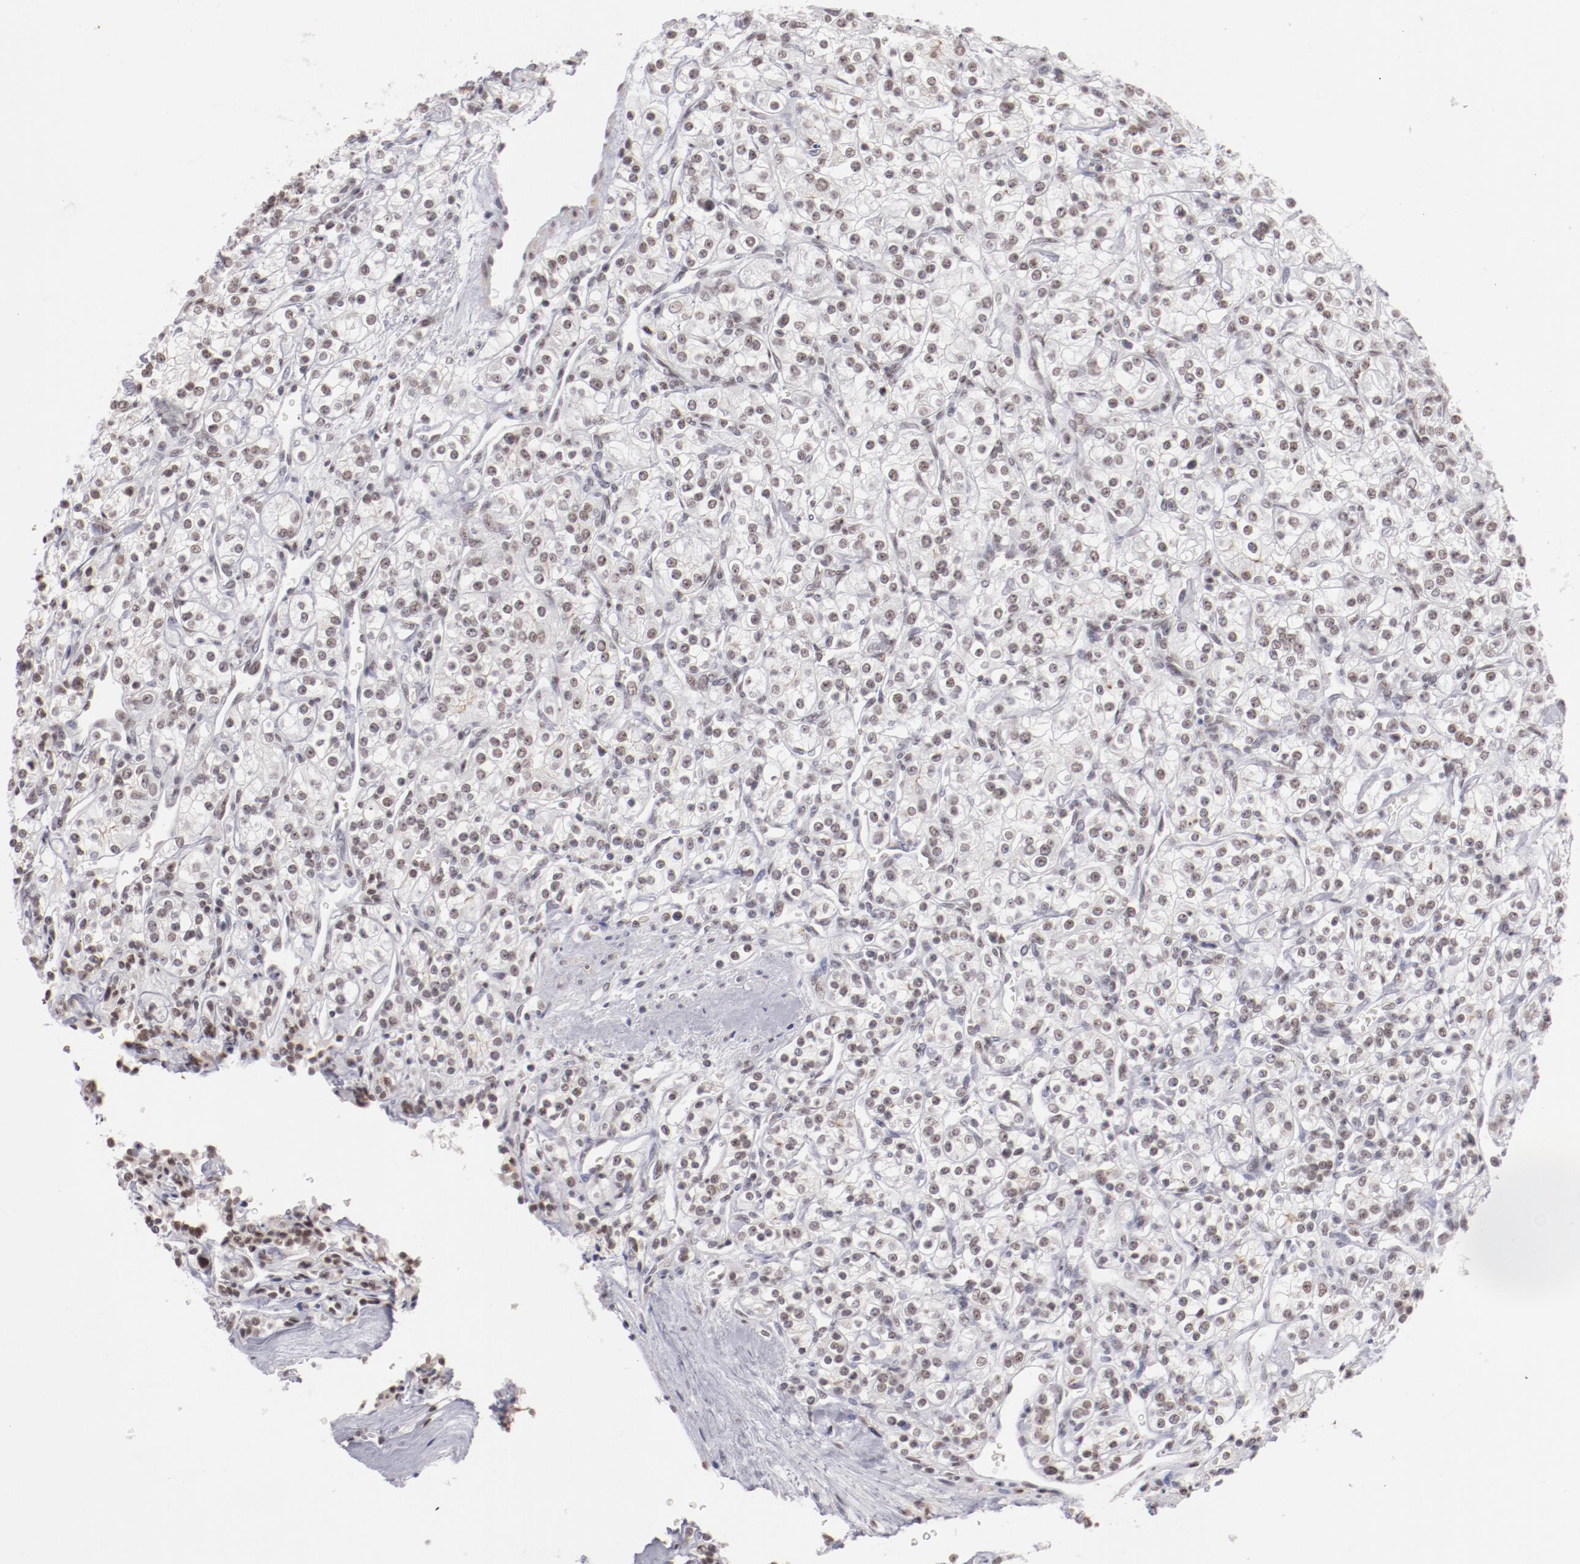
{"staining": {"intensity": "weak", "quantity": ">75%", "location": "nuclear"}, "tissue": "renal cancer", "cell_type": "Tumor cells", "image_type": "cancer", "snomed": [{"axis": "morphology", "description": "Adenocarcinoma, NOS"}, {"axis": "topography", "description": "Kidney"}], "caption": "Renal adenocarcinoma stained for a protein (brown) demonstrates weak nuclear positive staining in about >75% of tumor cells.", "gene": "TFAP4", "patient": {"sex": "male", "age": 77}}